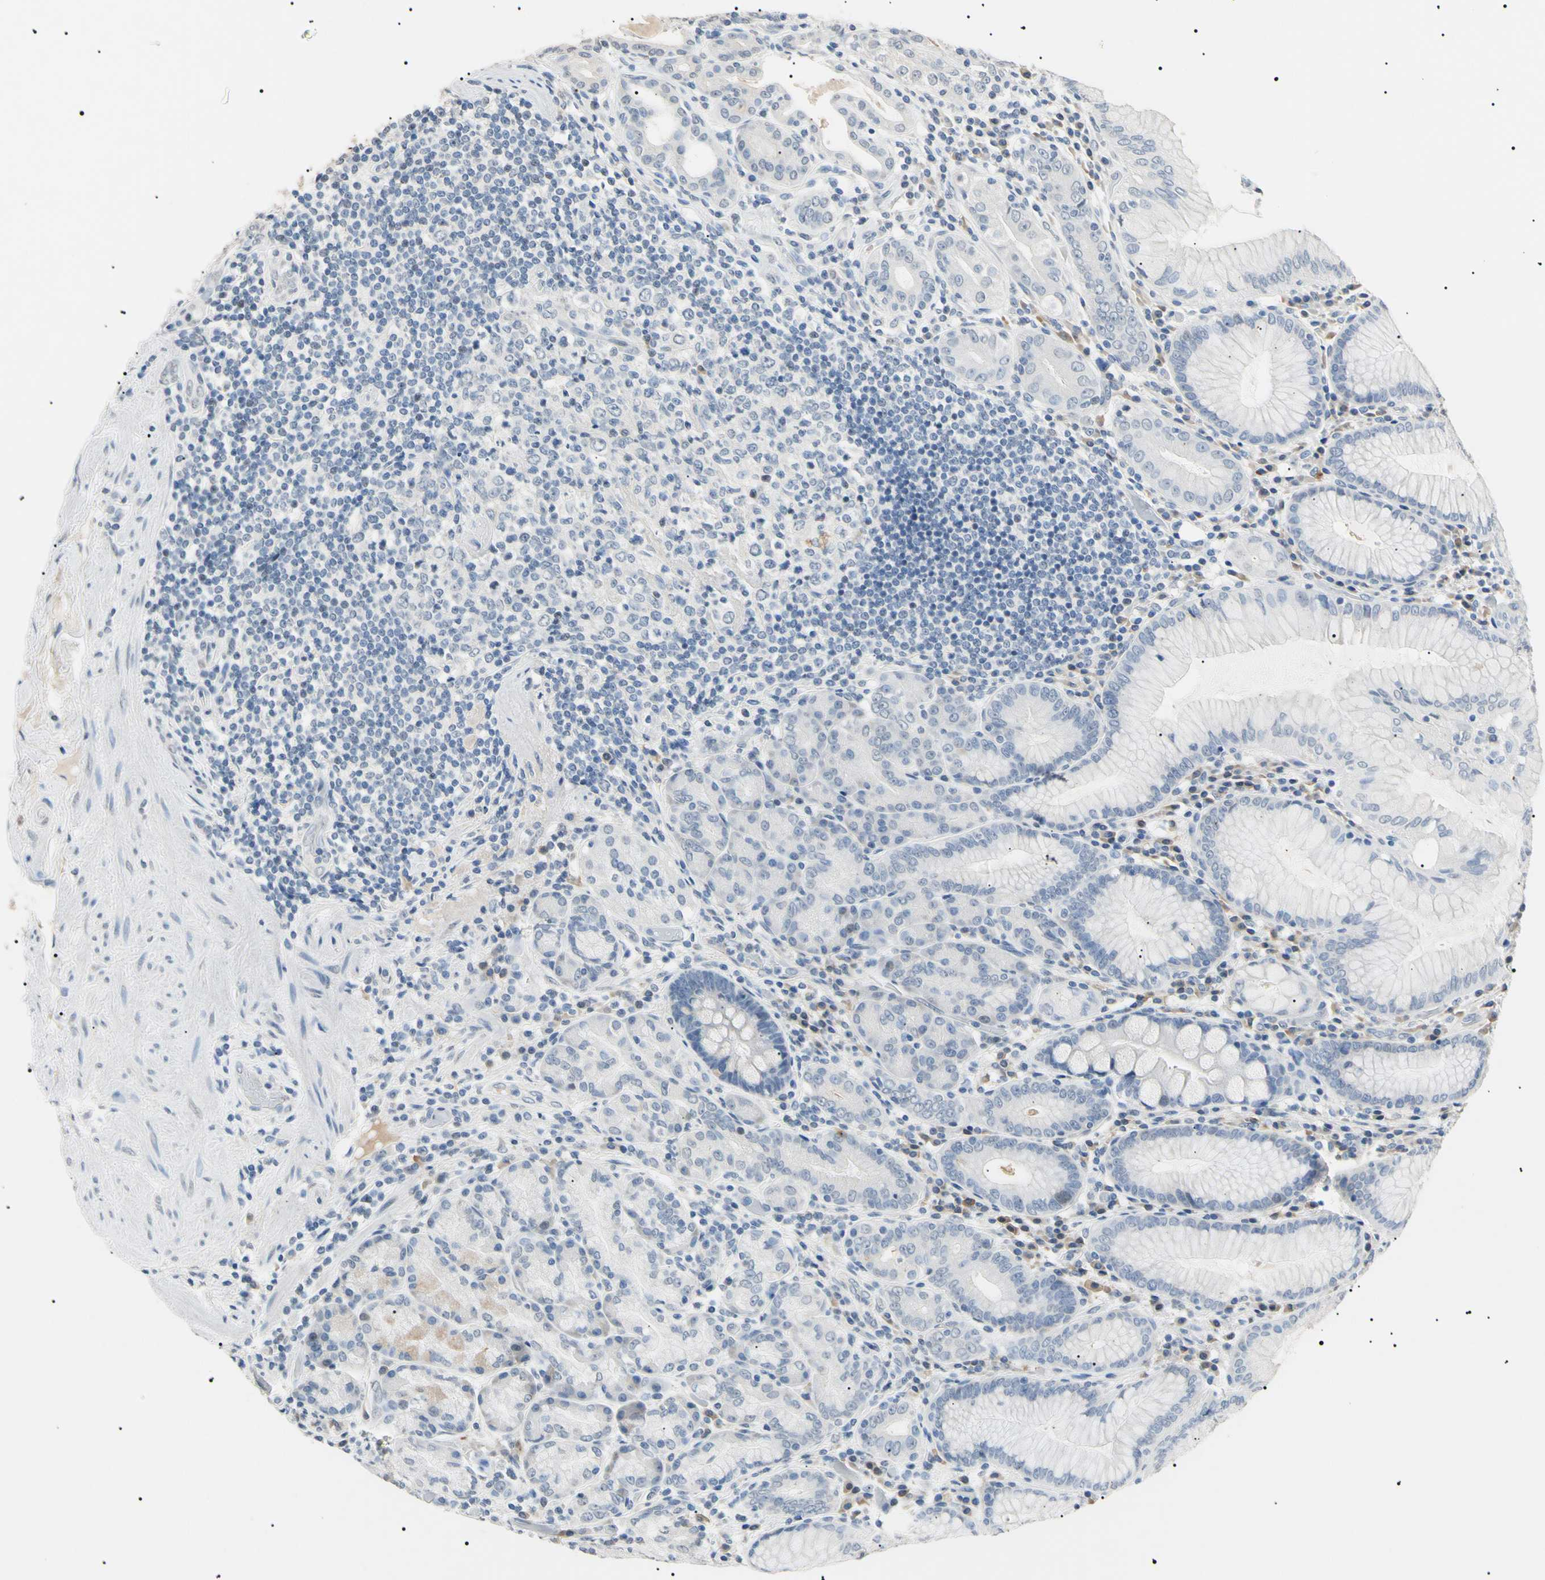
{"staining": {"intensity": "negative", "quantity": "none", "location": "none"}, "tissue": "stomach", "cell_type": "Glandular cells", "image_type": "normal", "snomed": [{"axis": "morphology", "description": "Normal tissue, NOS"}, {"axis": "topography", "description": "Stomach, lower"}], "caption": "Immunohistochemistry (IHC) micrograph of unremarkable stomach: human stomach stained with DAB (3,3'-diaminobenzidine) demonstrates no significant protein expression in glandular cells.", "gene": "CGB3", "patient": {"sex": "female", "age": 76}}